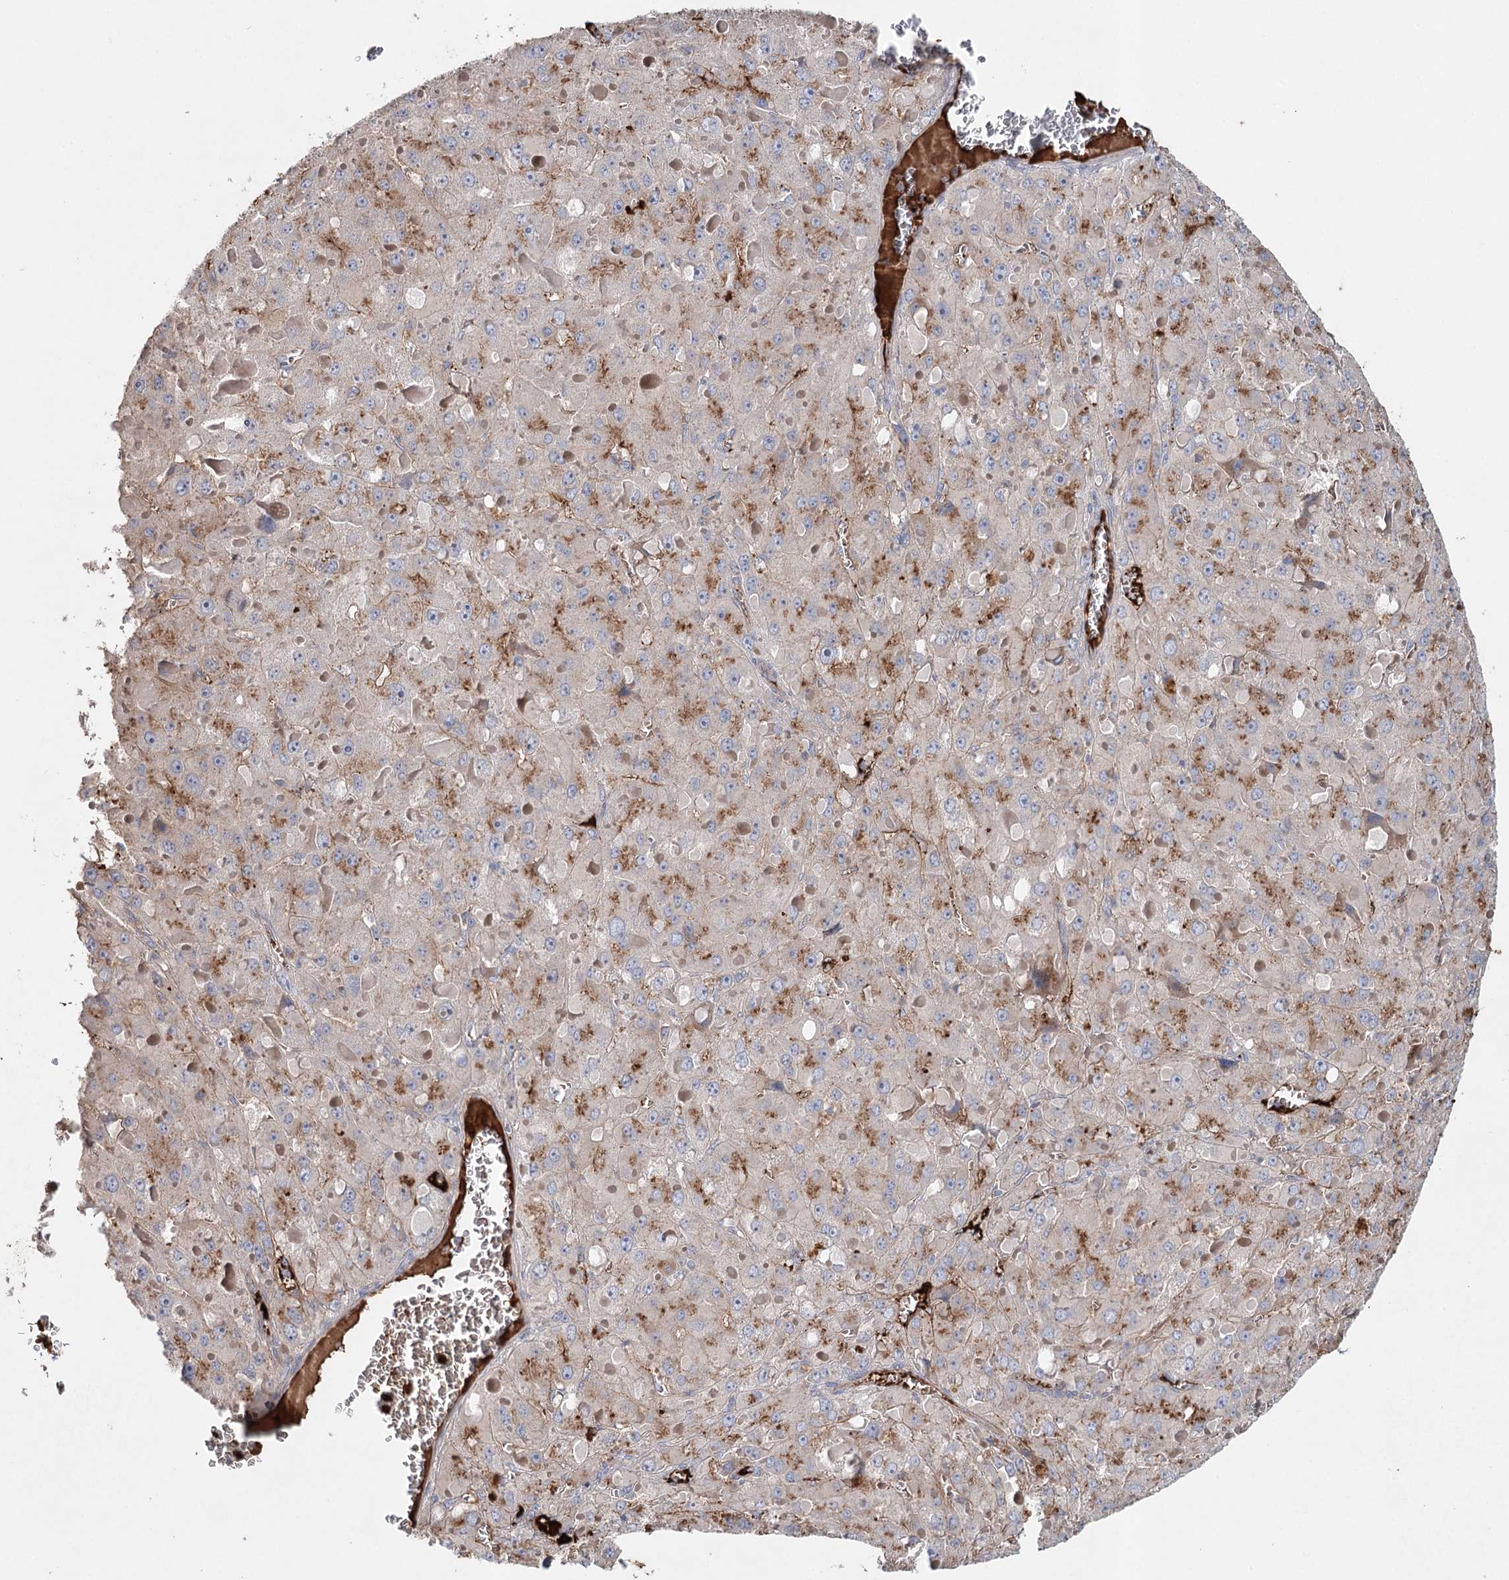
{"staining": {"intensity": "moderate", "quantity": "25%-75%", "location": "cytoplasmic/membranous"}, "tissue": "liver cancer", "cell_type": "Tumor cells", "image_type": "cancer", "snomed": [{"axis": "morphology", "description": "Carcinoma, Hepatocellular, NOS"}, {"axis": "topography", "description": "Liver"}], "caption": "This is a photomicrograph of IHC staining of liver cancer, which shows moderate positivity in the cytoplasmic/membranous of tumor cells.", "gene": "ALKBH8", "patient": {"sex": "female", "age": 73}}